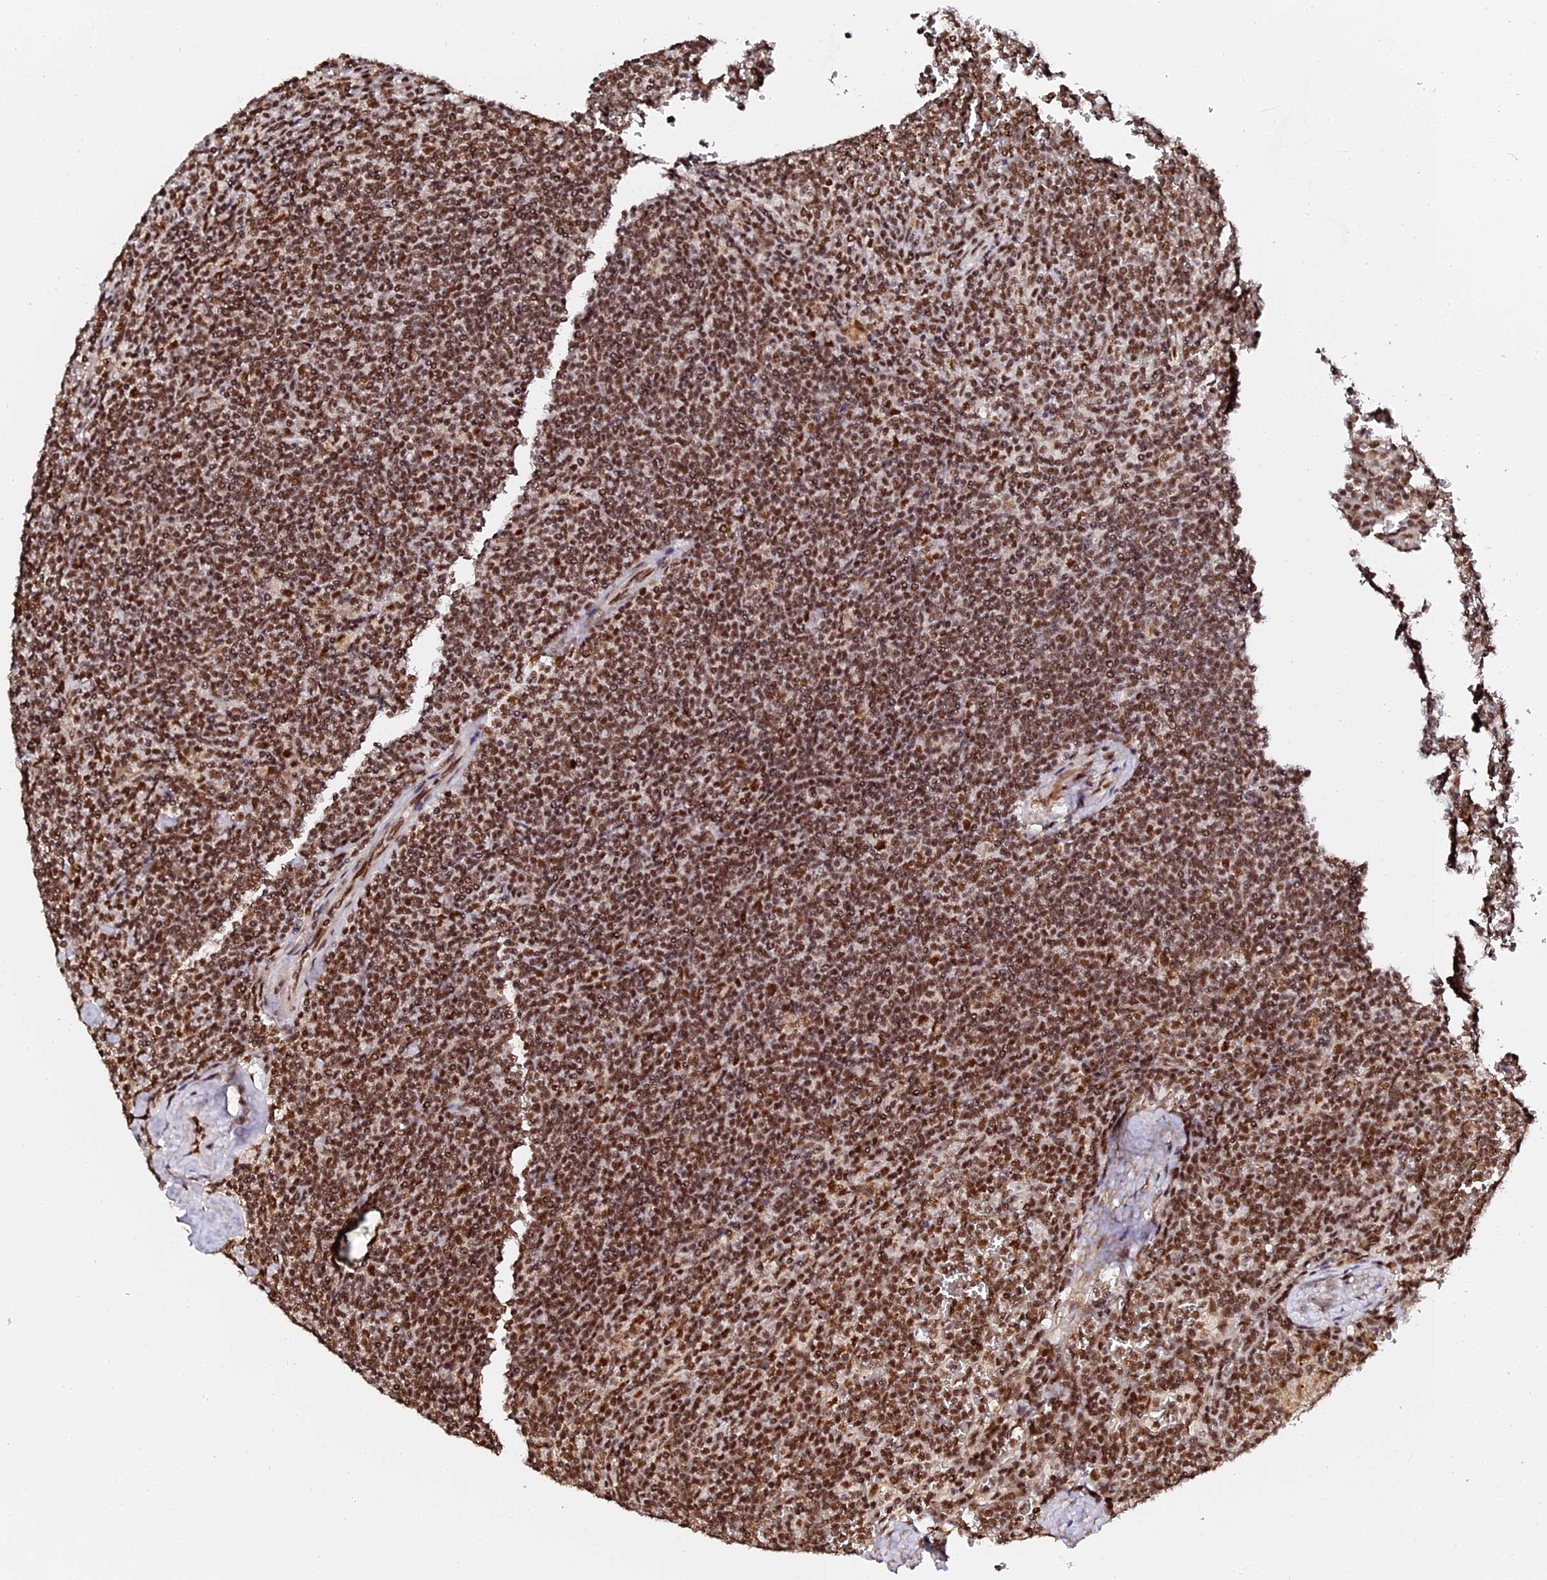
{"staining": {"intensity": "moderate", "quantity": ">75%", "location": "nuclear"}, "tissue": "lymphoma", "cell_type": "Tumor cells", "image_type": "cancer", "snomed": [{"axis": "morphology", "description": "Malignant lymphoma, non-Hodgkin's type, Low grade"}, {"axis": "topography", "description": "Spleen"}], "caption": "Approximately >75% of tumor cells in human lymphoma reveal moderate nuclear protein positivity as visualized by brown immunohistochemical staining.", "gene": "MCRS1", "patient": {"sex": "female", "age": 19}}